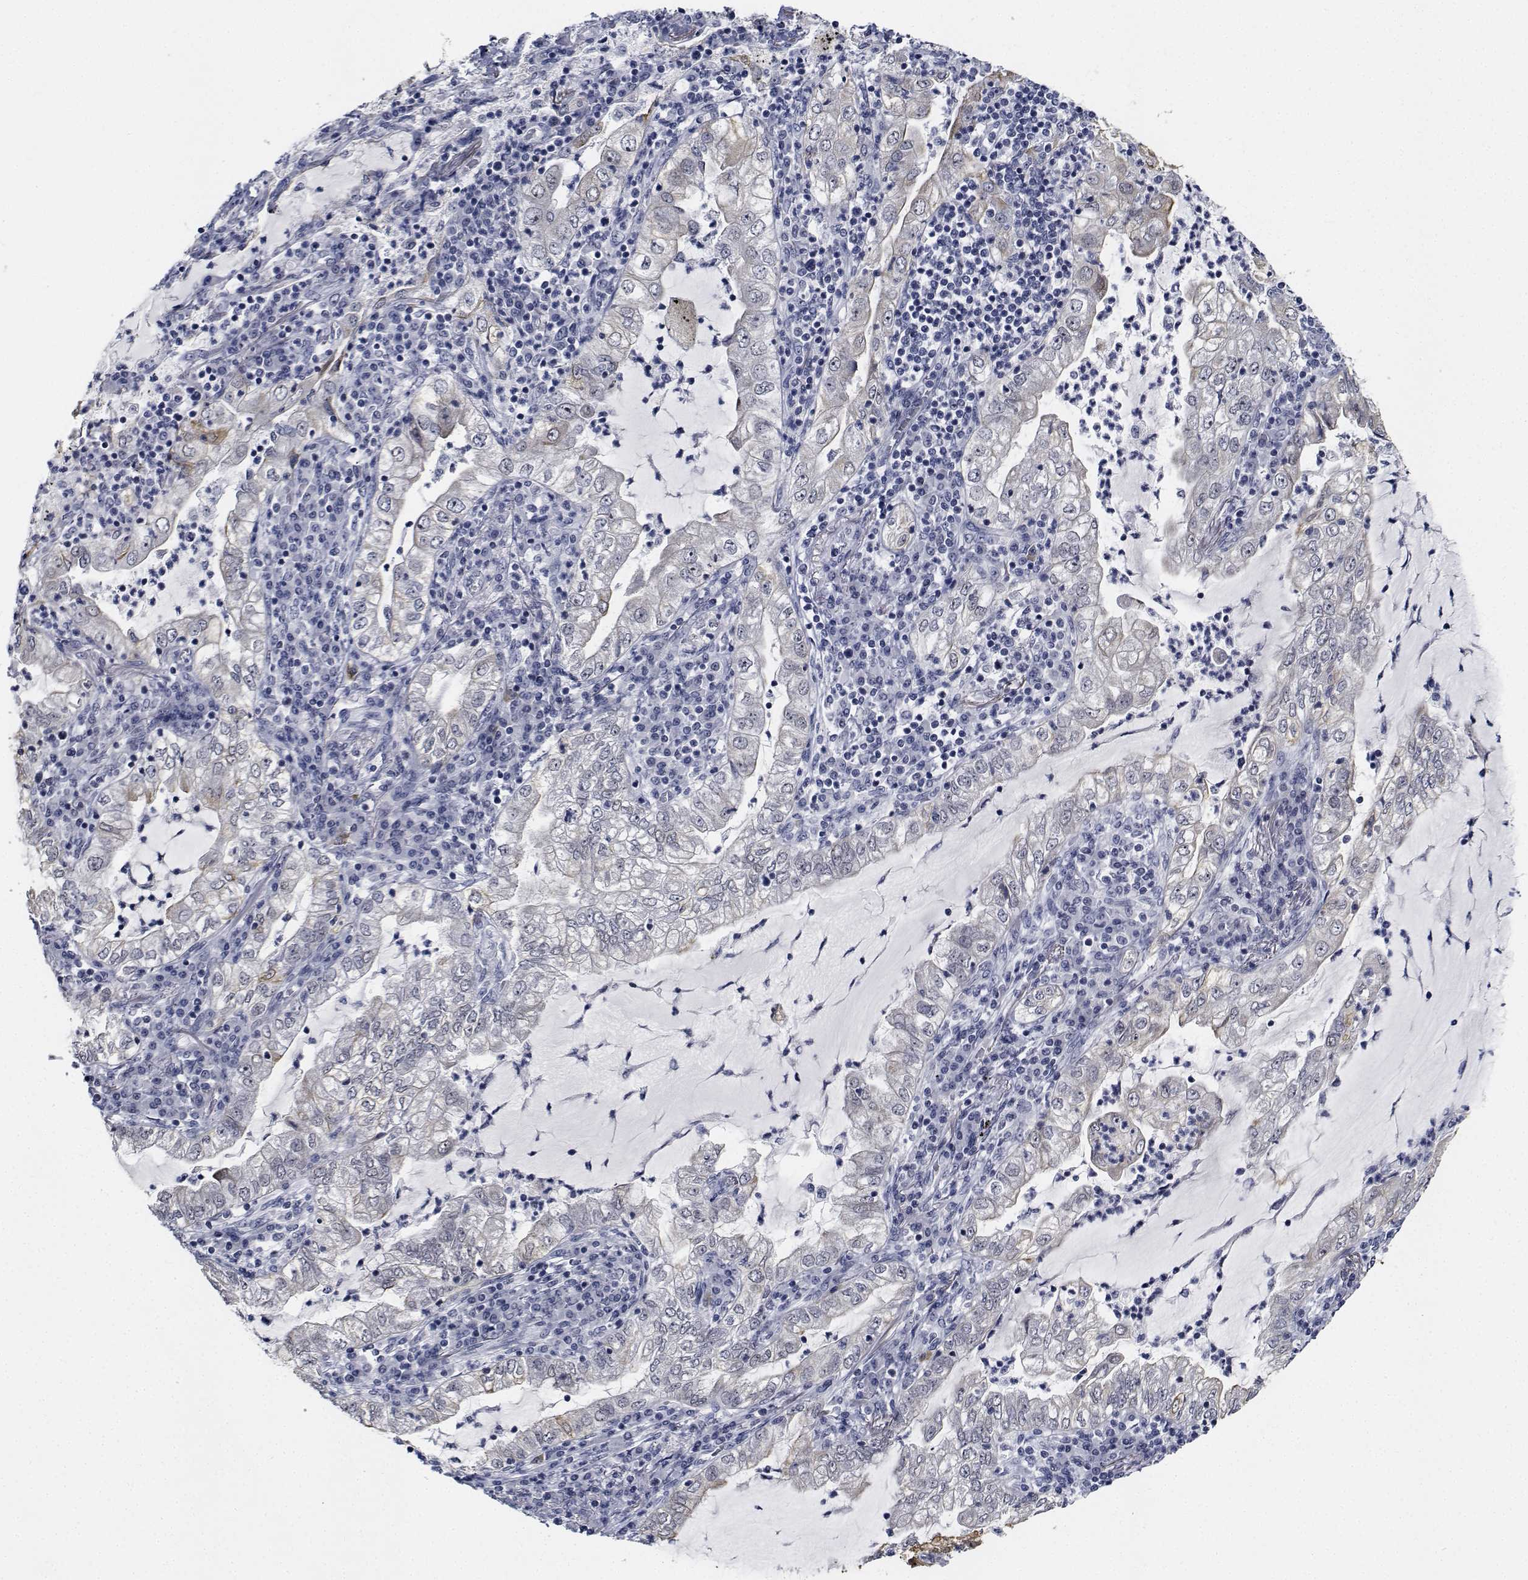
{"staining": {"intensity": "weak", "quantity": "<25%", "location": "cytoplasmic/membranous"}, "tissue": "lung cancer", "cell_type": "Tumor cells", "image_type": "cancer", "snomed": [{"axis": "morphology", "description": "Adenocarcinoma, NOS"}, {"axis": "topography", "description": "Lung"}], "caption": "High magnification brightfield microscopy of adenocarcinoma (lung) stained with DAB (3,3'-diaminobenzidine) (brown) and counterstained with hematoxylin (blue): tumor cells show no significant positivity. (DAB (3,3'-diaminobenzidine) IHC visualized using brightfield microscopy, high magnification).", "gene": "NVL", "patient": {"sex": "female", "age": 73}}